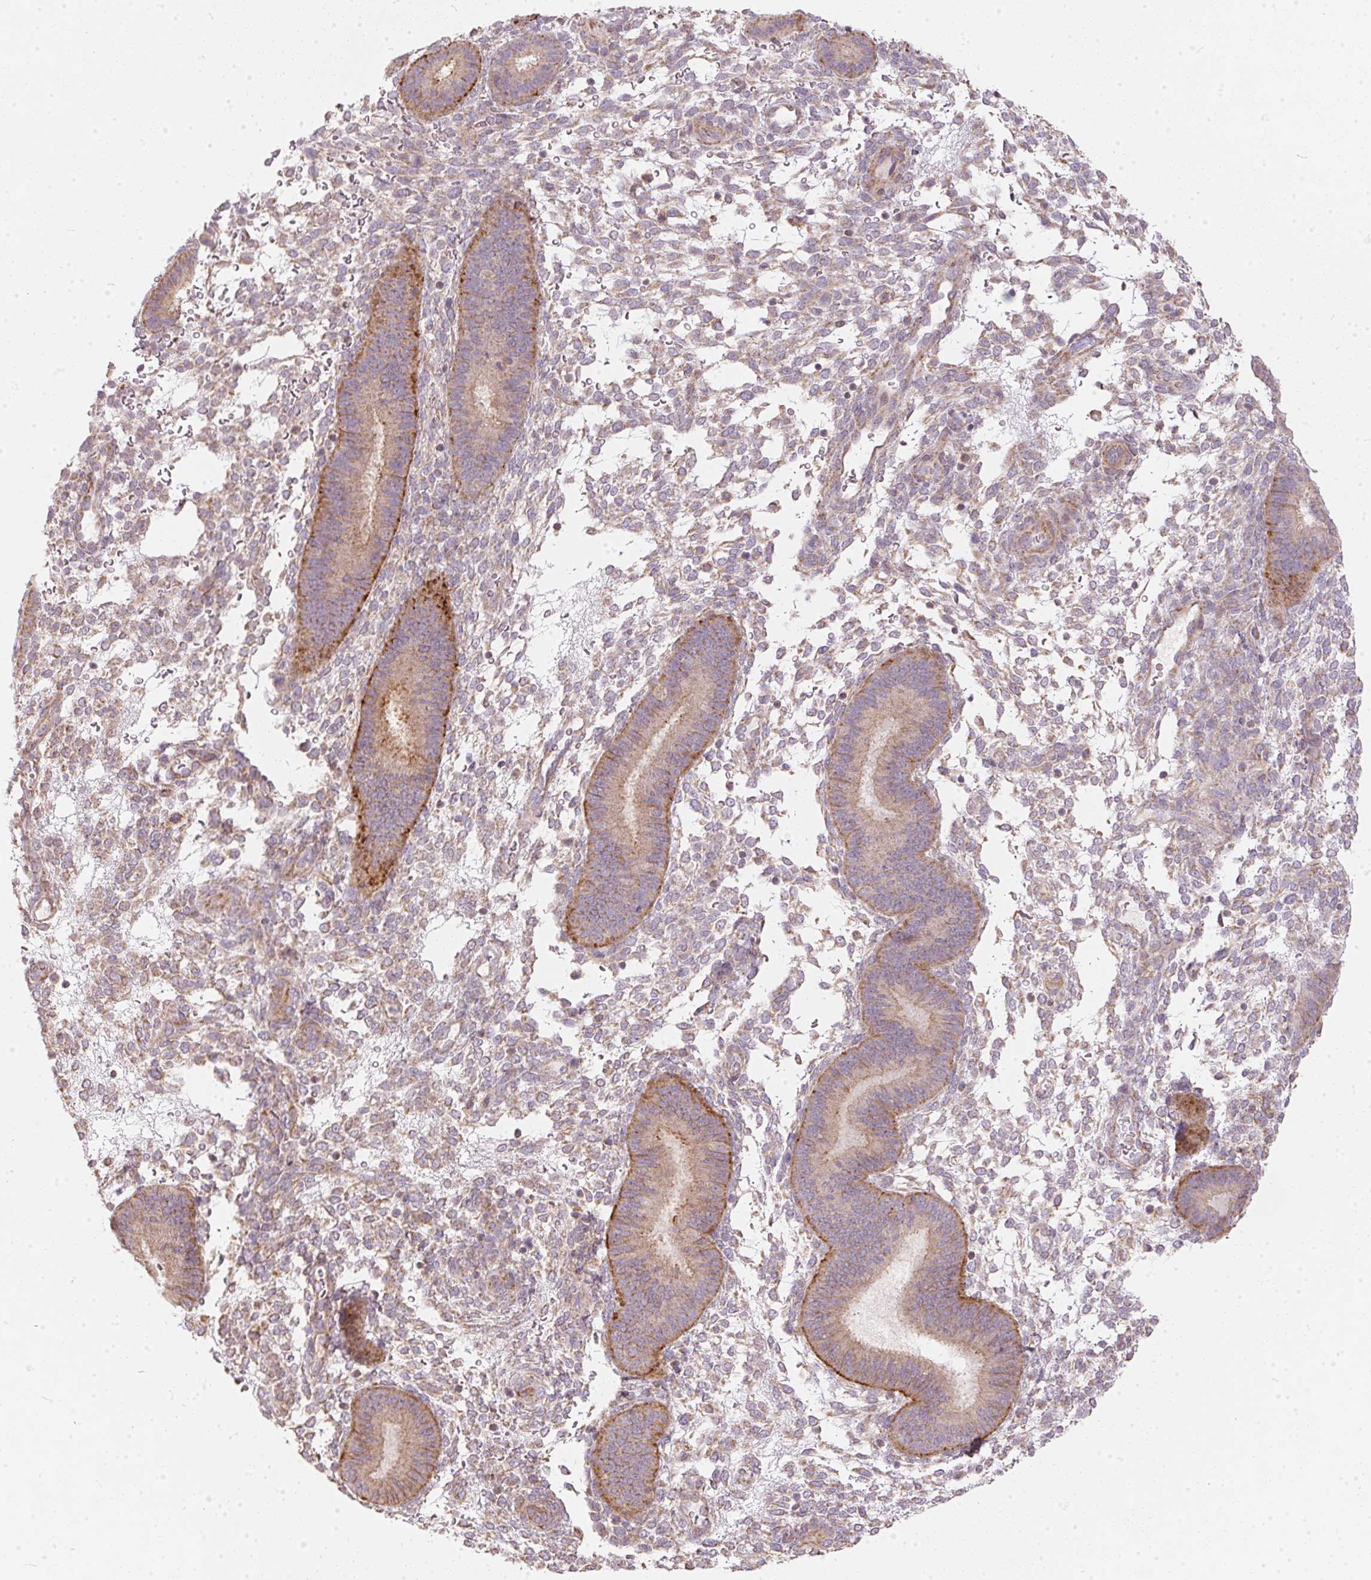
{"staining": {"intensity": "weak", "quantity": "25%-75%", "location": "cytoplasmic/membranous"}, "tissue": "endometrium", "cell_type": "Cells in endometrial stroma", "image_type": "normal", "snomed": [{"axis": "morphology", "description": "Normal tissue, NOS"}, {"axis": "topography", "description": "Endometrium"}], "caption": "The micrograph demonstrates a brown stain indicating the presence of a protein in the cytoplasmic/membranous of cells in endometrial stroma in endometrium.", "gene": "VWA5B2", "patient": {"sex": "female", "age": 39}}